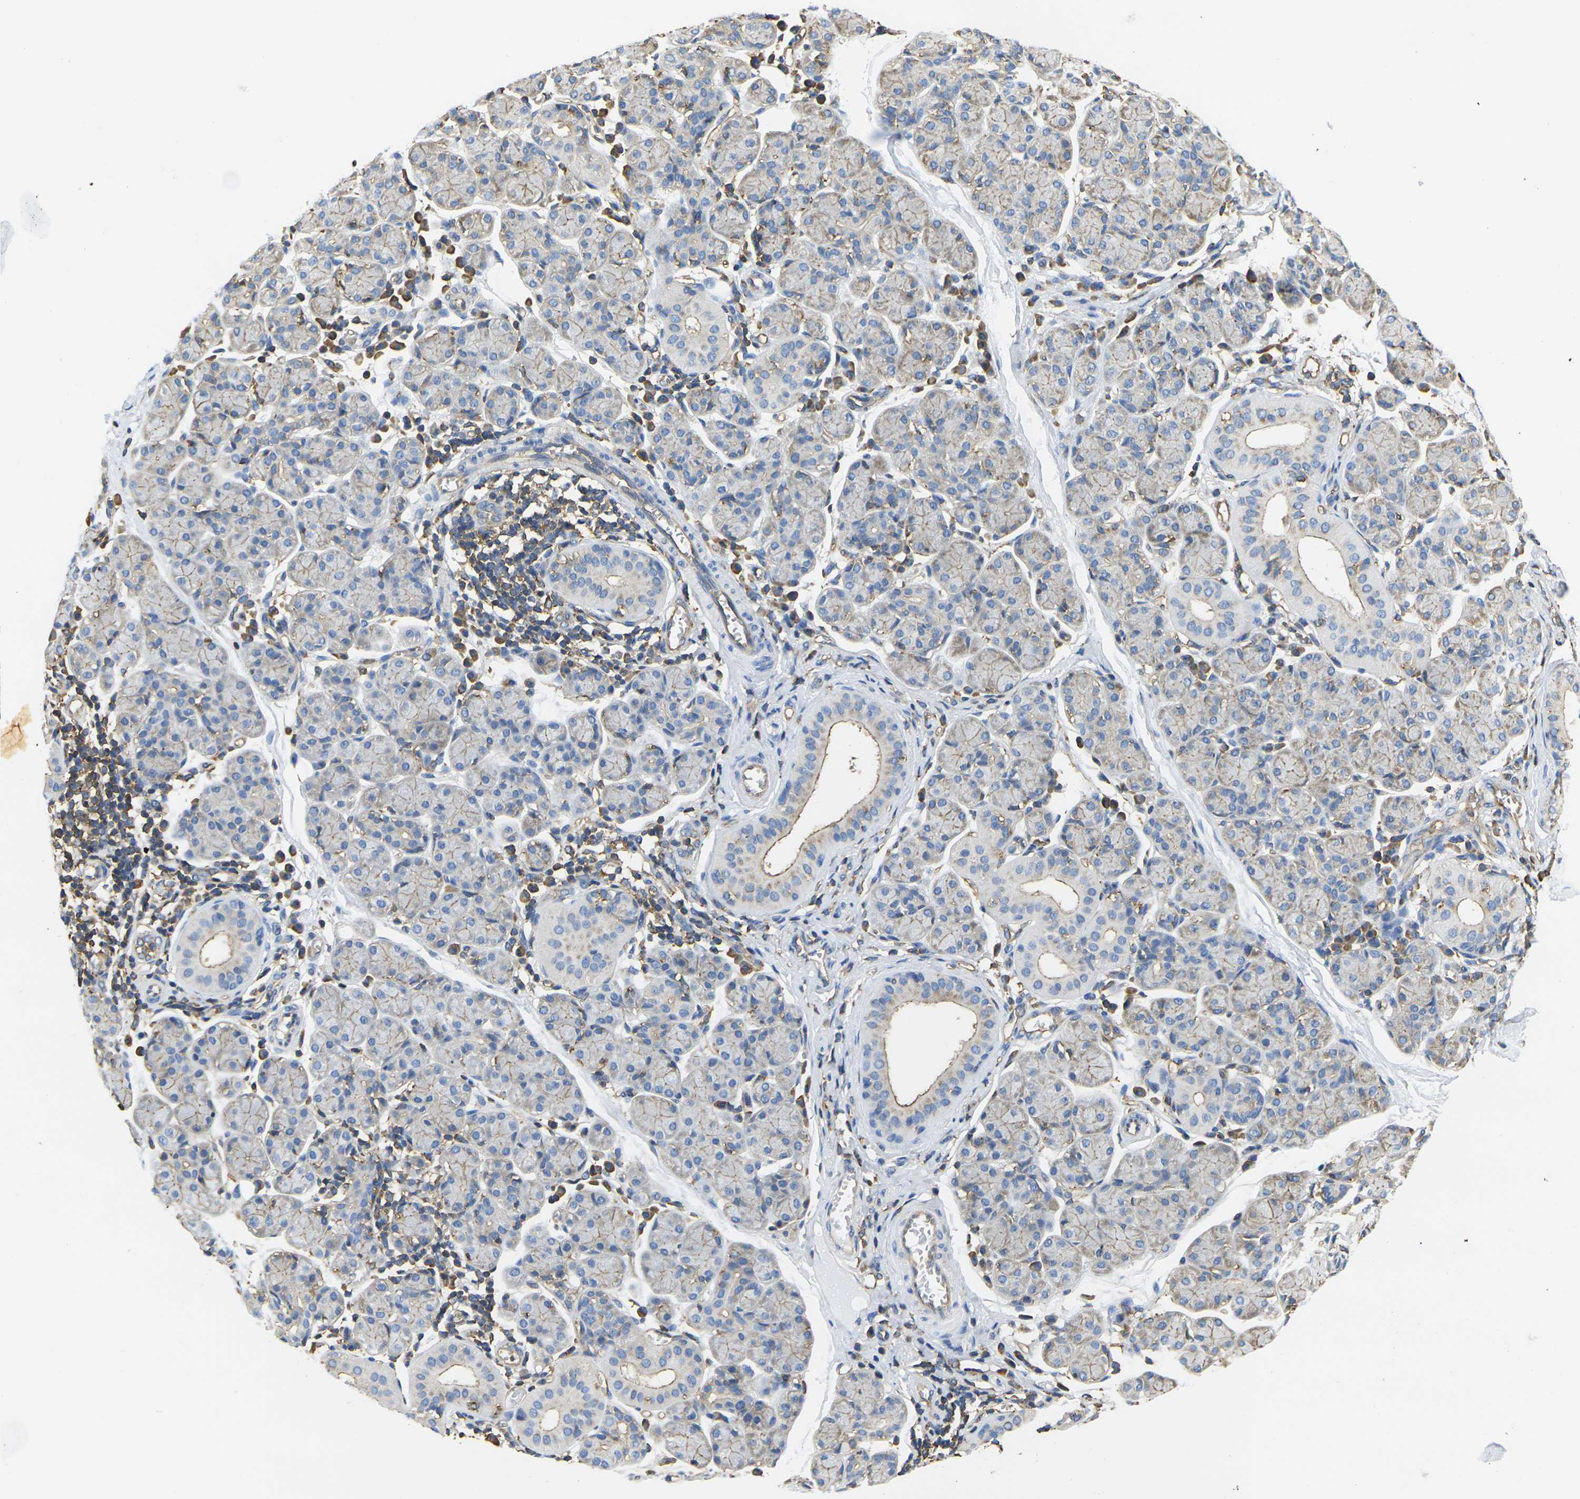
{"staining": {"intensity": "moderate", "quantity": "25%-75%", "location": "cytoplasmic/membranous"}, "tissue": "salivary gland", "cell_type": "Glandular cells", "image_type": "normal", "snomed": [{"axis": "morphology", "description": "Normal tissue, NOS"}, {"axis": "morphology", "description": "Inflammation, NOS"}, {"axis": "topography", "description": "Lymph node"}, {"axis": "topography", "description": "Salivary gland"}], "caption": "High-magnification brightfield microscopy of benign salivary gland stained with DAB (3,3'-diaminobenzidine) (brown) and counterstained with hematoxylin (blue). glandular cells exhibit moderate cytoplasmic/membranous expression is identified in approximately25%-75% of cells. (Stains: DAB in brown, nuclei in blue, Microscopy: brightfield microscopy at high magnification).", "gene": "FAM110D", "patient": {"sex": "male", "age": 3}}